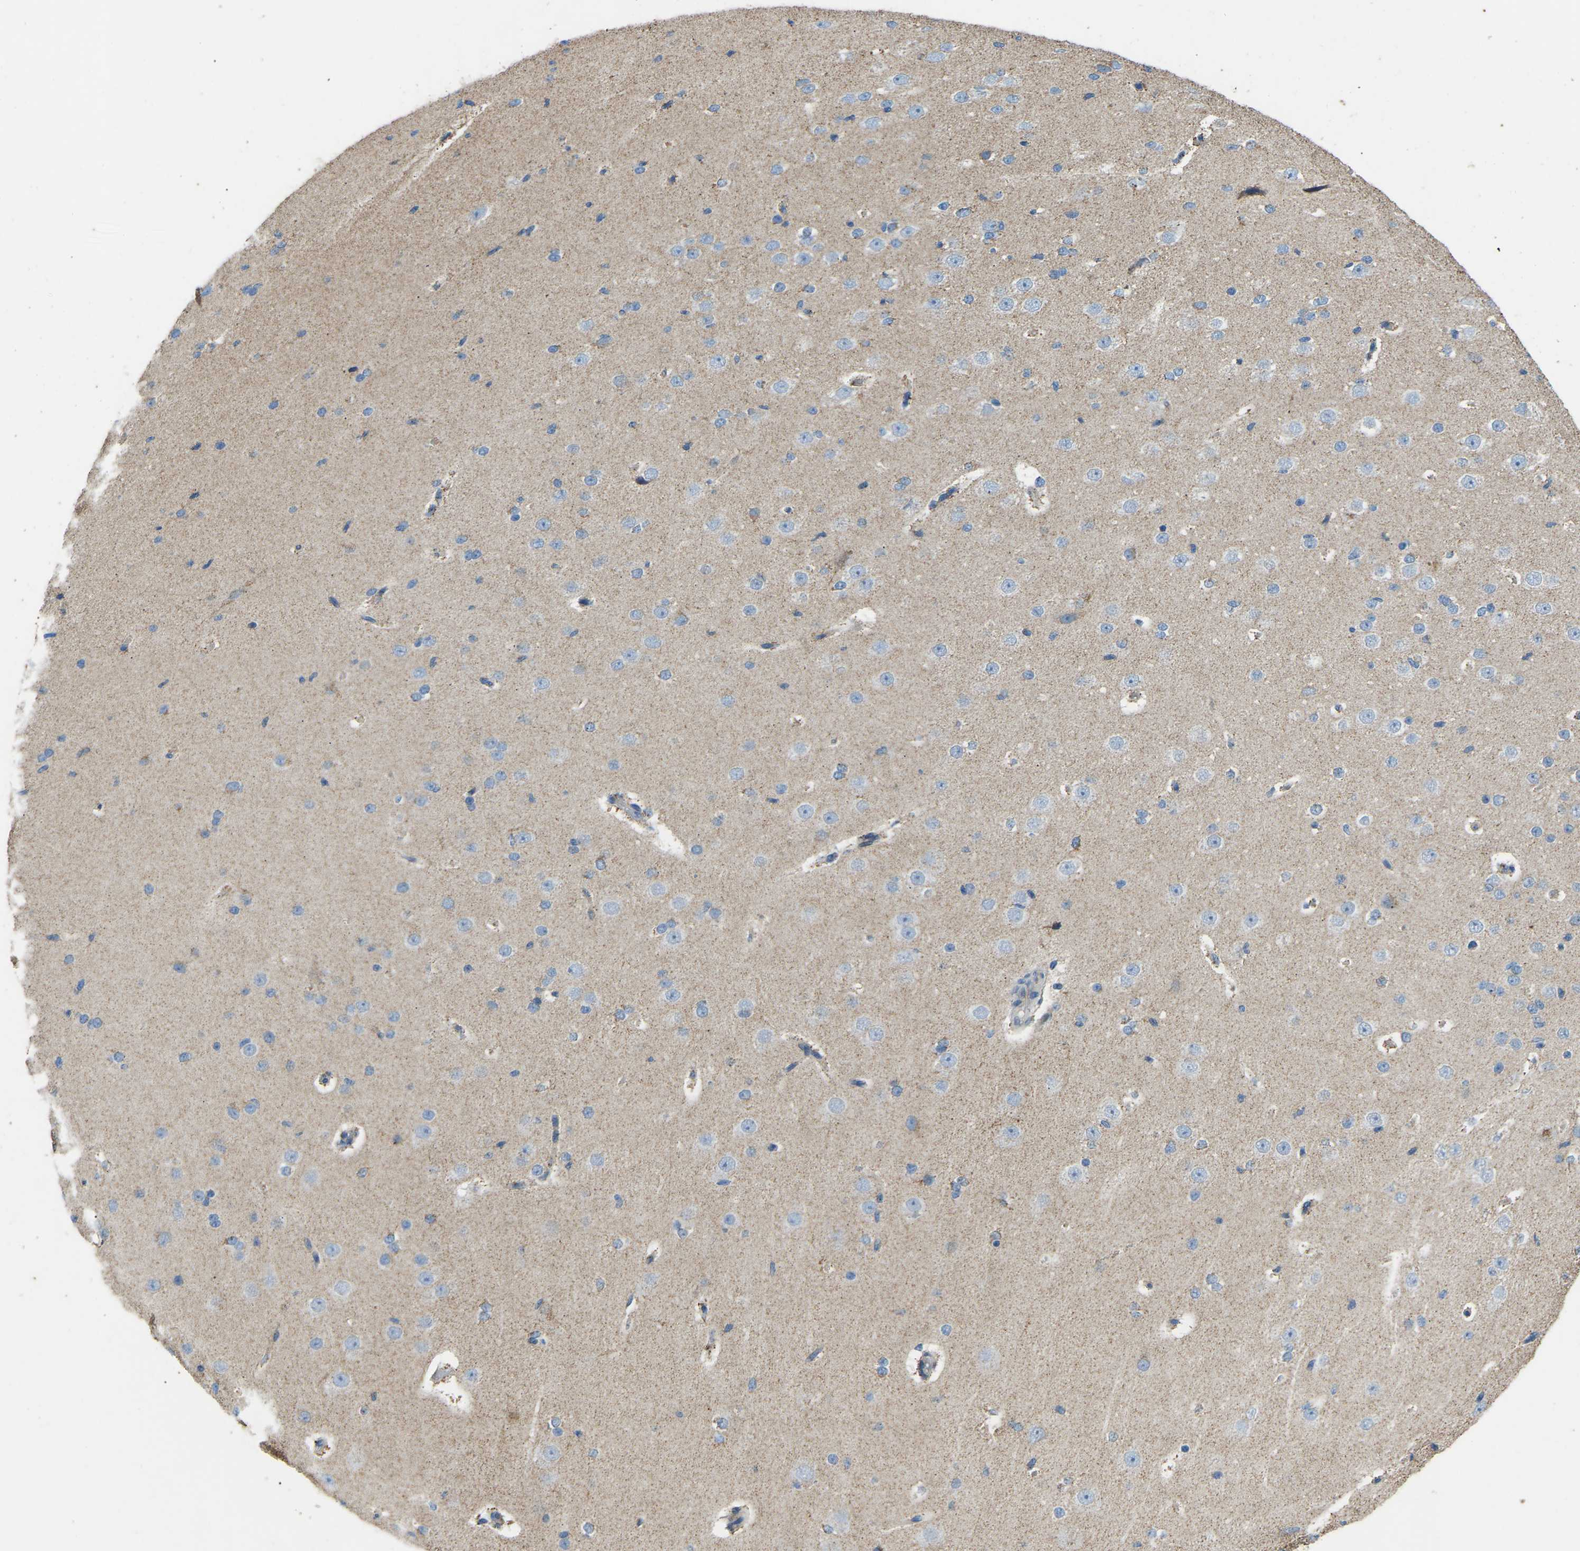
{"staining": {"intensity": "negative", "quantity": "none", "location": "none"}, "tissue": "cerebral cortex", "cell_type": "Endothelial cells", "image_type": "normal", "snomed": [{"axis": "morphology", "description": "Normal tissue, NOS"}, {"axis": "morphology", "description": "Developmental malformation"}, {"axis": "topography", "description": "Cerebral cortex"}], "caption": "A high-resolution micrograph shows IHC staining of normal cerebral cortex, which shows no significant staining in endothelial cells.", "gene": "ZNF200", "patient": {"sex": "female", "age": 30}}